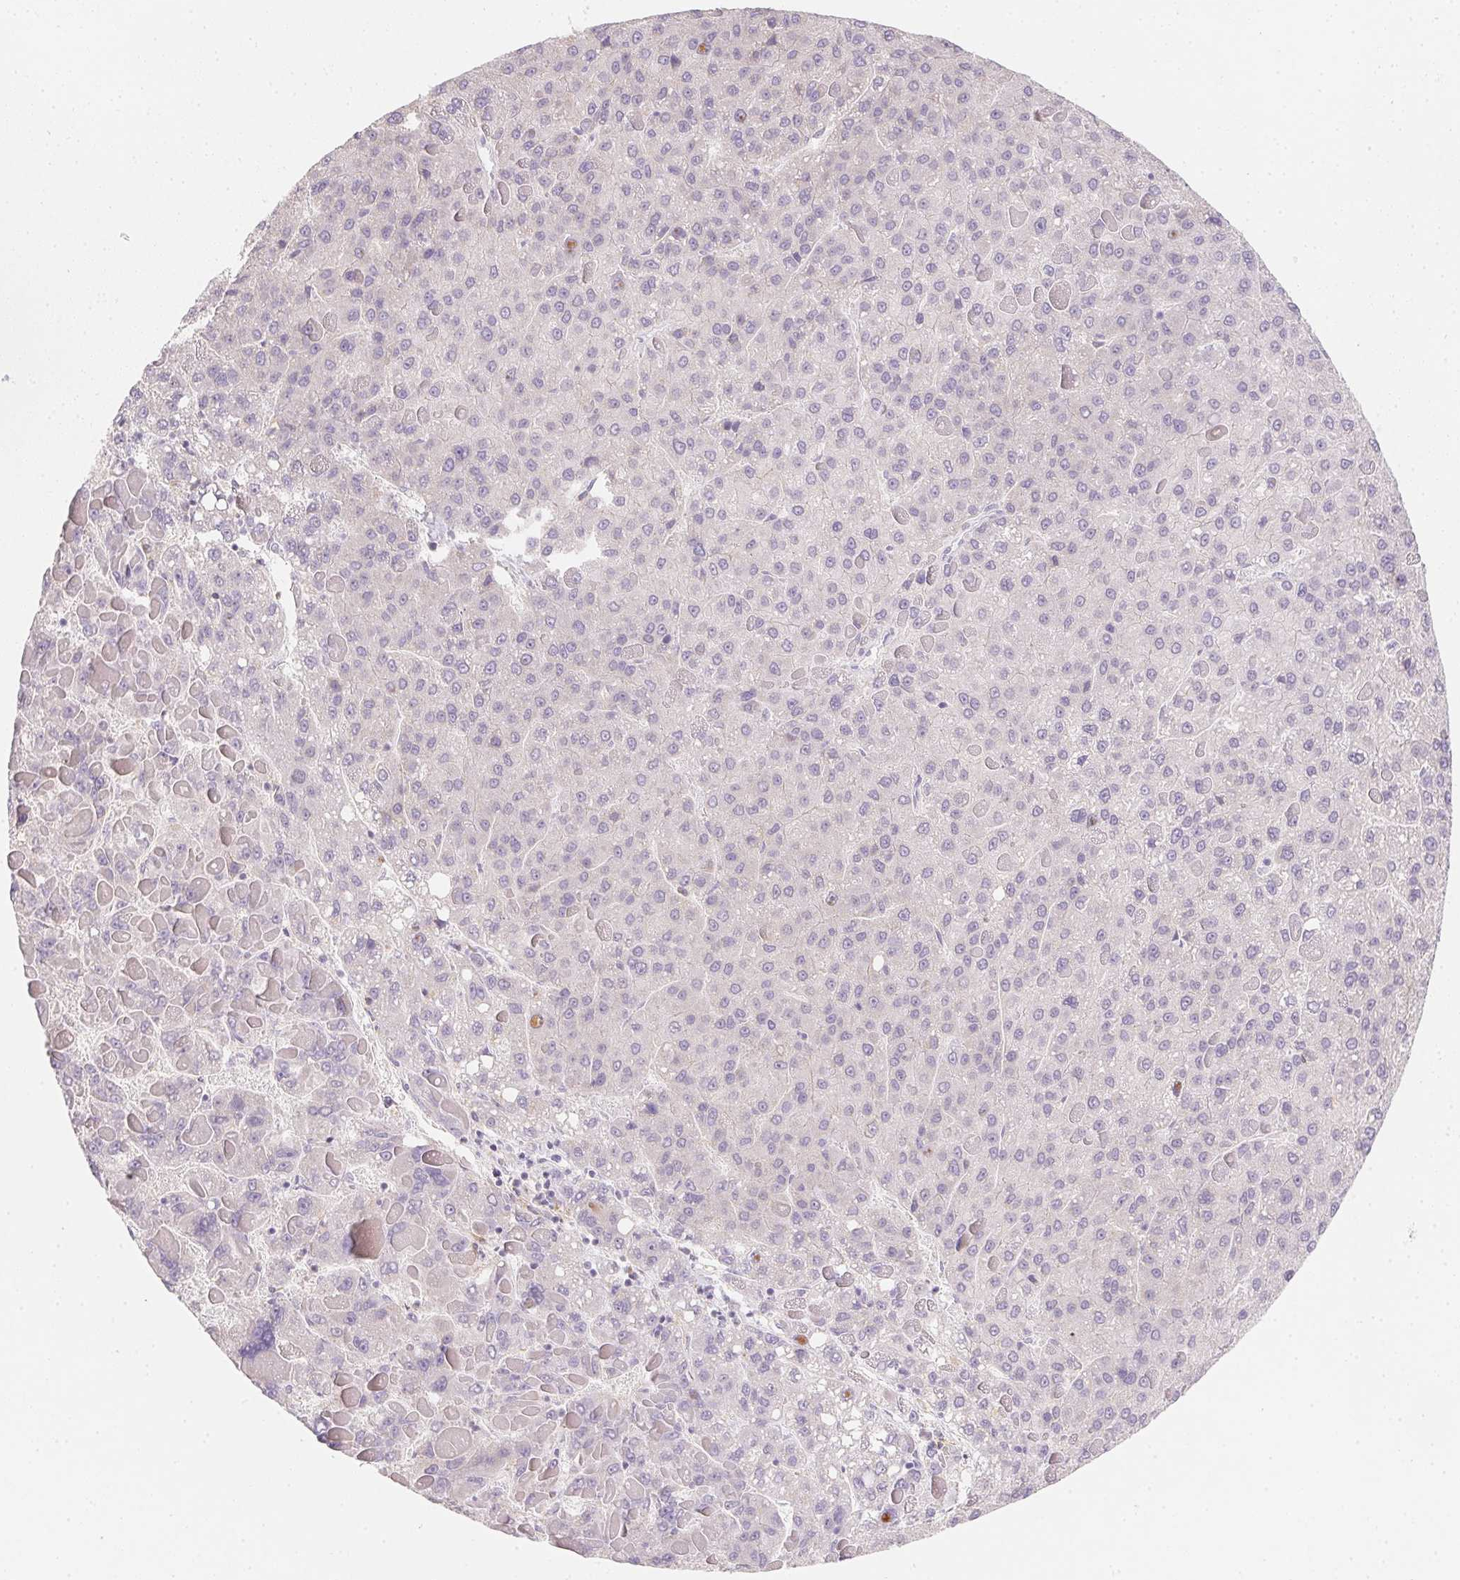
{"staining": {"intensity": "negative", "quantity": "none", "location": "none"}, "tissue": "liver cancer", "cell_type": "Tumor cells", "image_type": "cancer", "snomed": [{"axis": "morphology", "description": "Carcinoma, Hepatocellular, NOS"}, {"axis": "topography", "description": "Liver"}], "caption": "Immunohistochemical staining of liver cancer (hepatocellular carcinoma) demonstrates no significant staining in tumor cells.", "gene": "SLC6A18", "patient": {"sex": "female", "age": 82}}